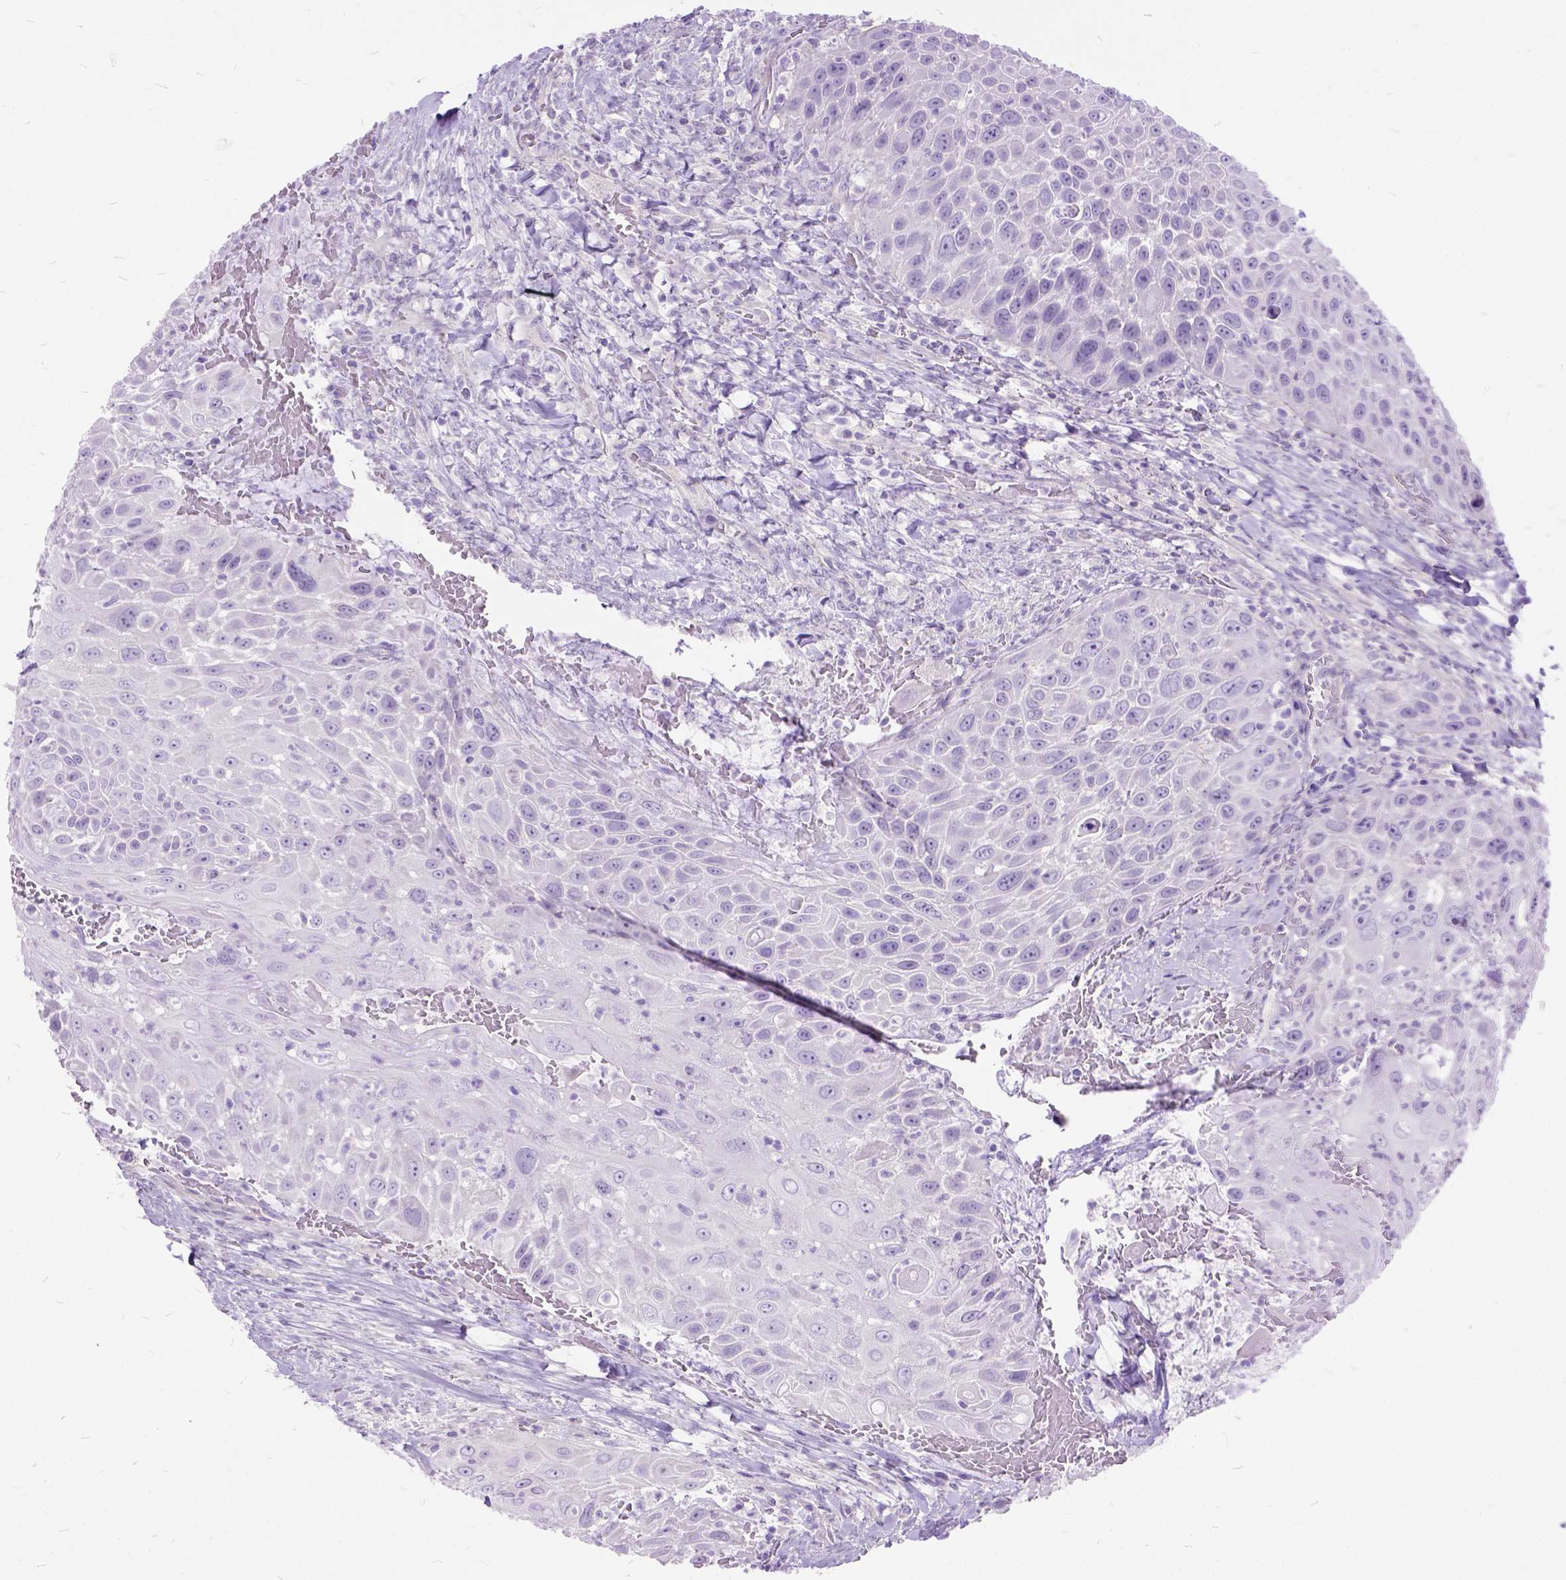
{"staining": {"intensity": "negative", "quantity": "none", "location": "none"}, "tissue": "head and neck cancer", "cell_type": "Tumor cells", "image_type": "cancer", "snomed": [{"axis": "morphology", "description": "Squamous cell carcinoma, NOS"}, {"axis": "topography", "description": "Head-Neck"}], "caption": "Immunohistochemical staining of human squamous cell carcinoma (head and neck) displays no significant expression in tumor cells.", "gene": "ARL9", "patient": {"sex": "male", "age": 69}}